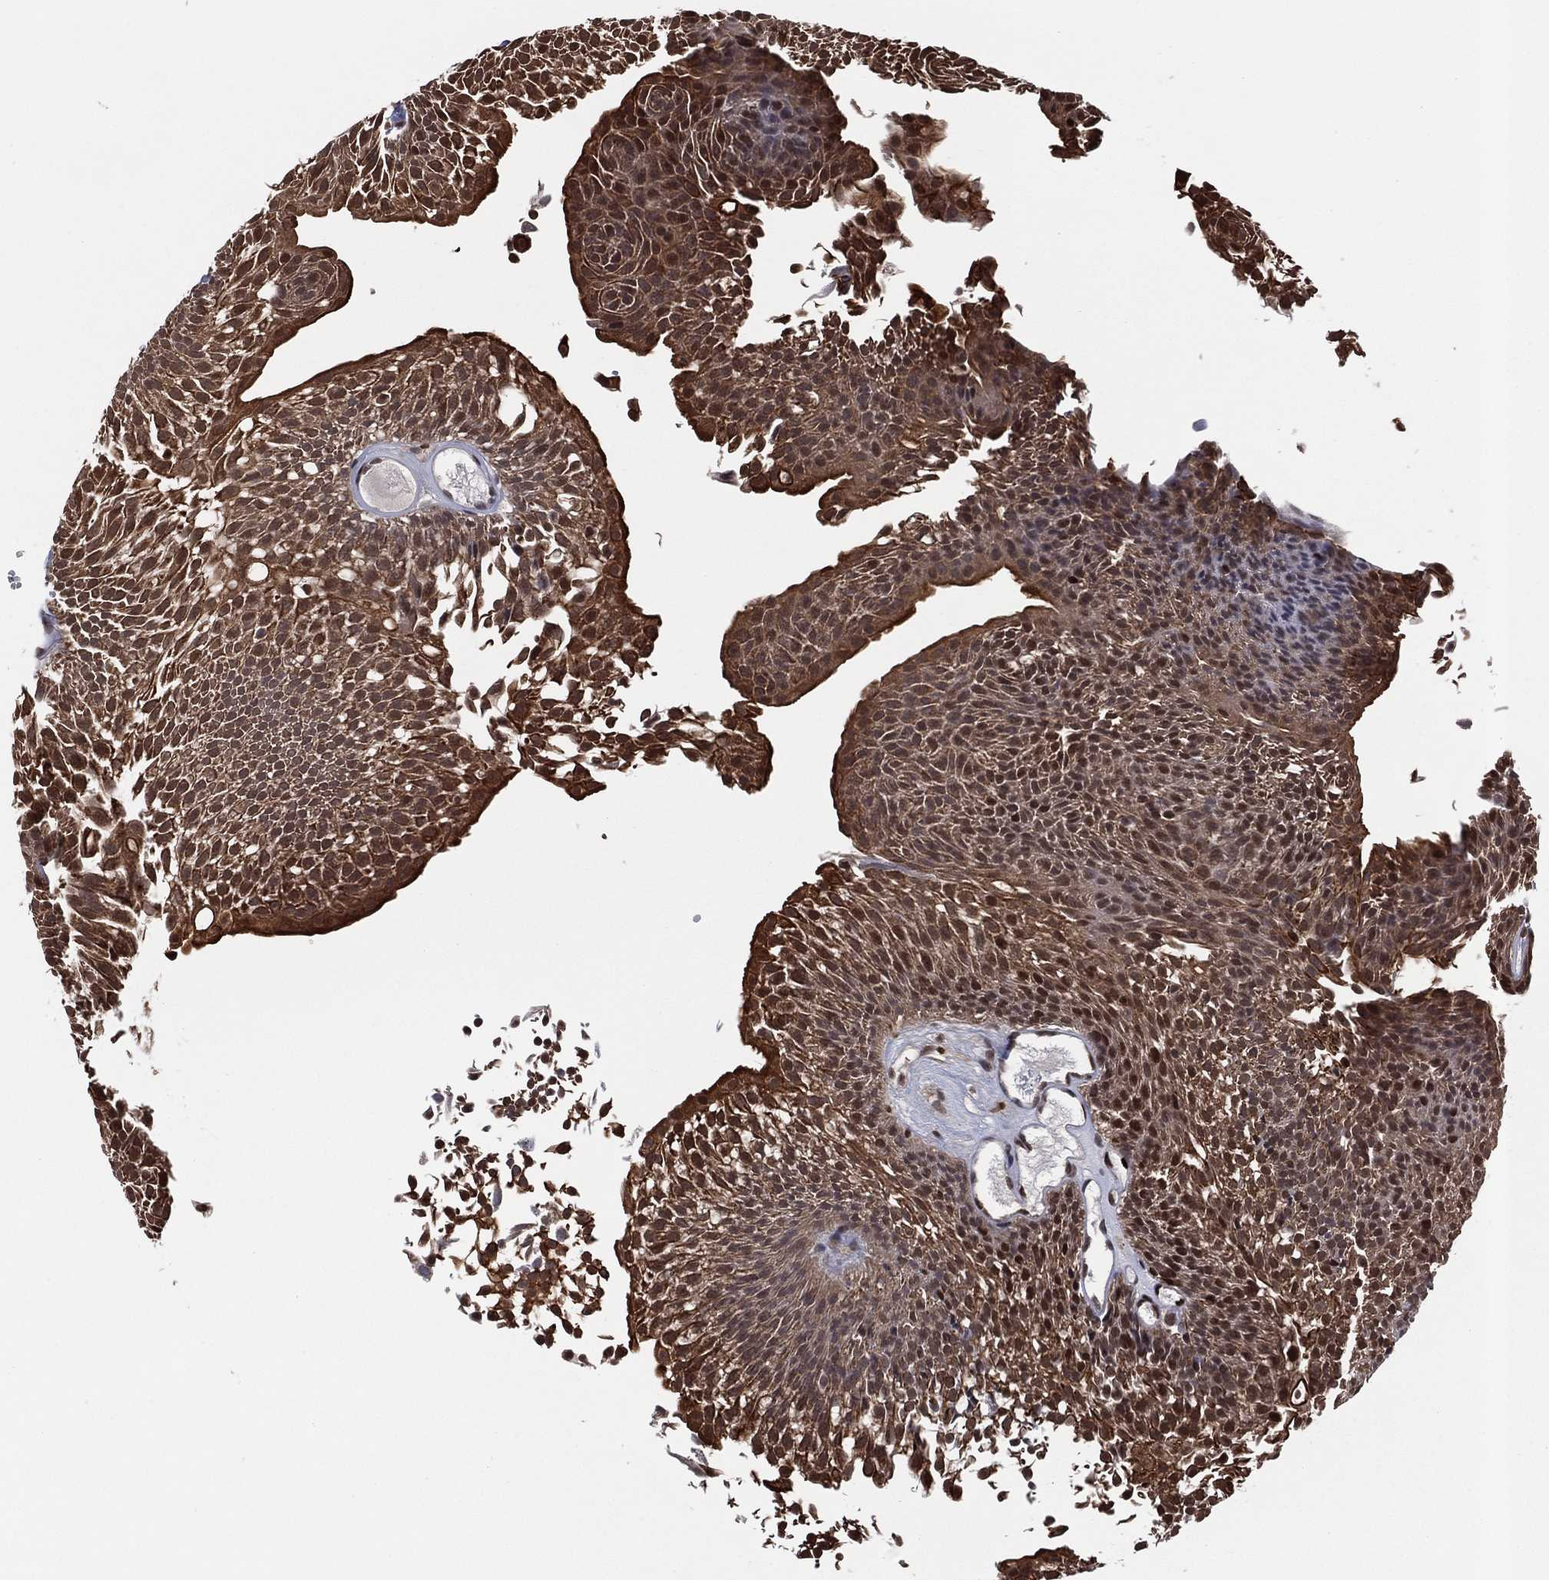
{"staining": {"intensity": "strong", "quantity": ">75%", "location": "cytoplasmic/membranous,nuclear"}, "tissue": "urothelial cancer", "cell_type": "Tumor cells", "image_type": "cancer", "snomed": [{"axis": "morphology", "description": "Urothelial carcinoma, Low grade"}, {"axis": "topography", "description": "Urinary bladder"}], "caption": "The immunohistochemical stain labels strong cytoplasmic/membranous and nuclear expression in tumor cells of urothelial cancer tissue.", "gene": "PSMA1", "patient": {"sex": "male", "age": 52}}